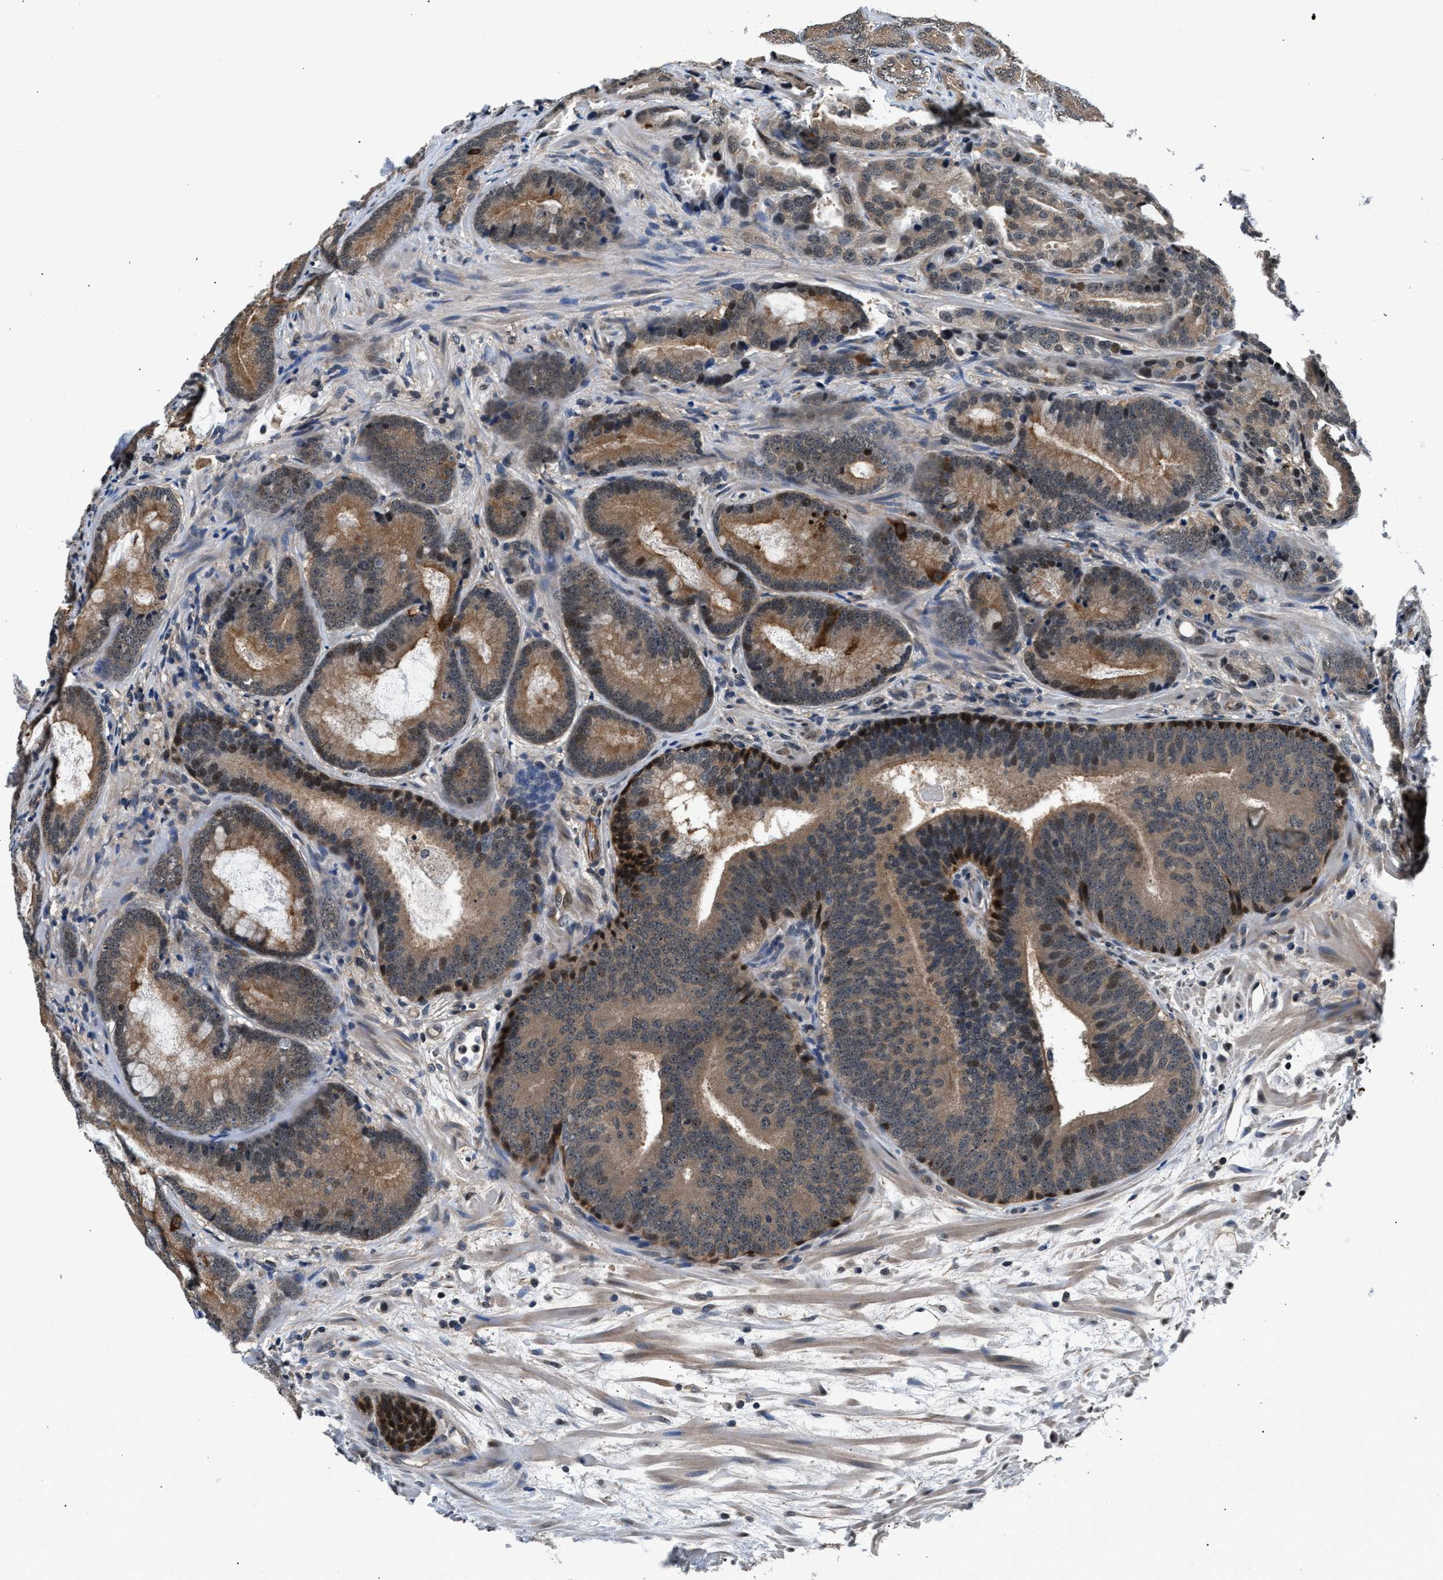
{"staining": {"intensity": "moderate", "quantity": ">75%", "location": "cytoplasmic/membranous,nuclear"}, "tissue": "prostate cancer", "cell_type": "Tumor cells", "image_type": "cancer", "snomed": [{"axis": "morphology", "description": "Adenocarcinoma, High grade"}, {"axis": "topography", "description": "Prostate"}], "caption": "Human high-grade adenocarcinoma (prostate) stained with a protein marker shows moderate staining in tumor cells.", "gene": "RBM33", "patient": {"sex": "male", "age": 55}}